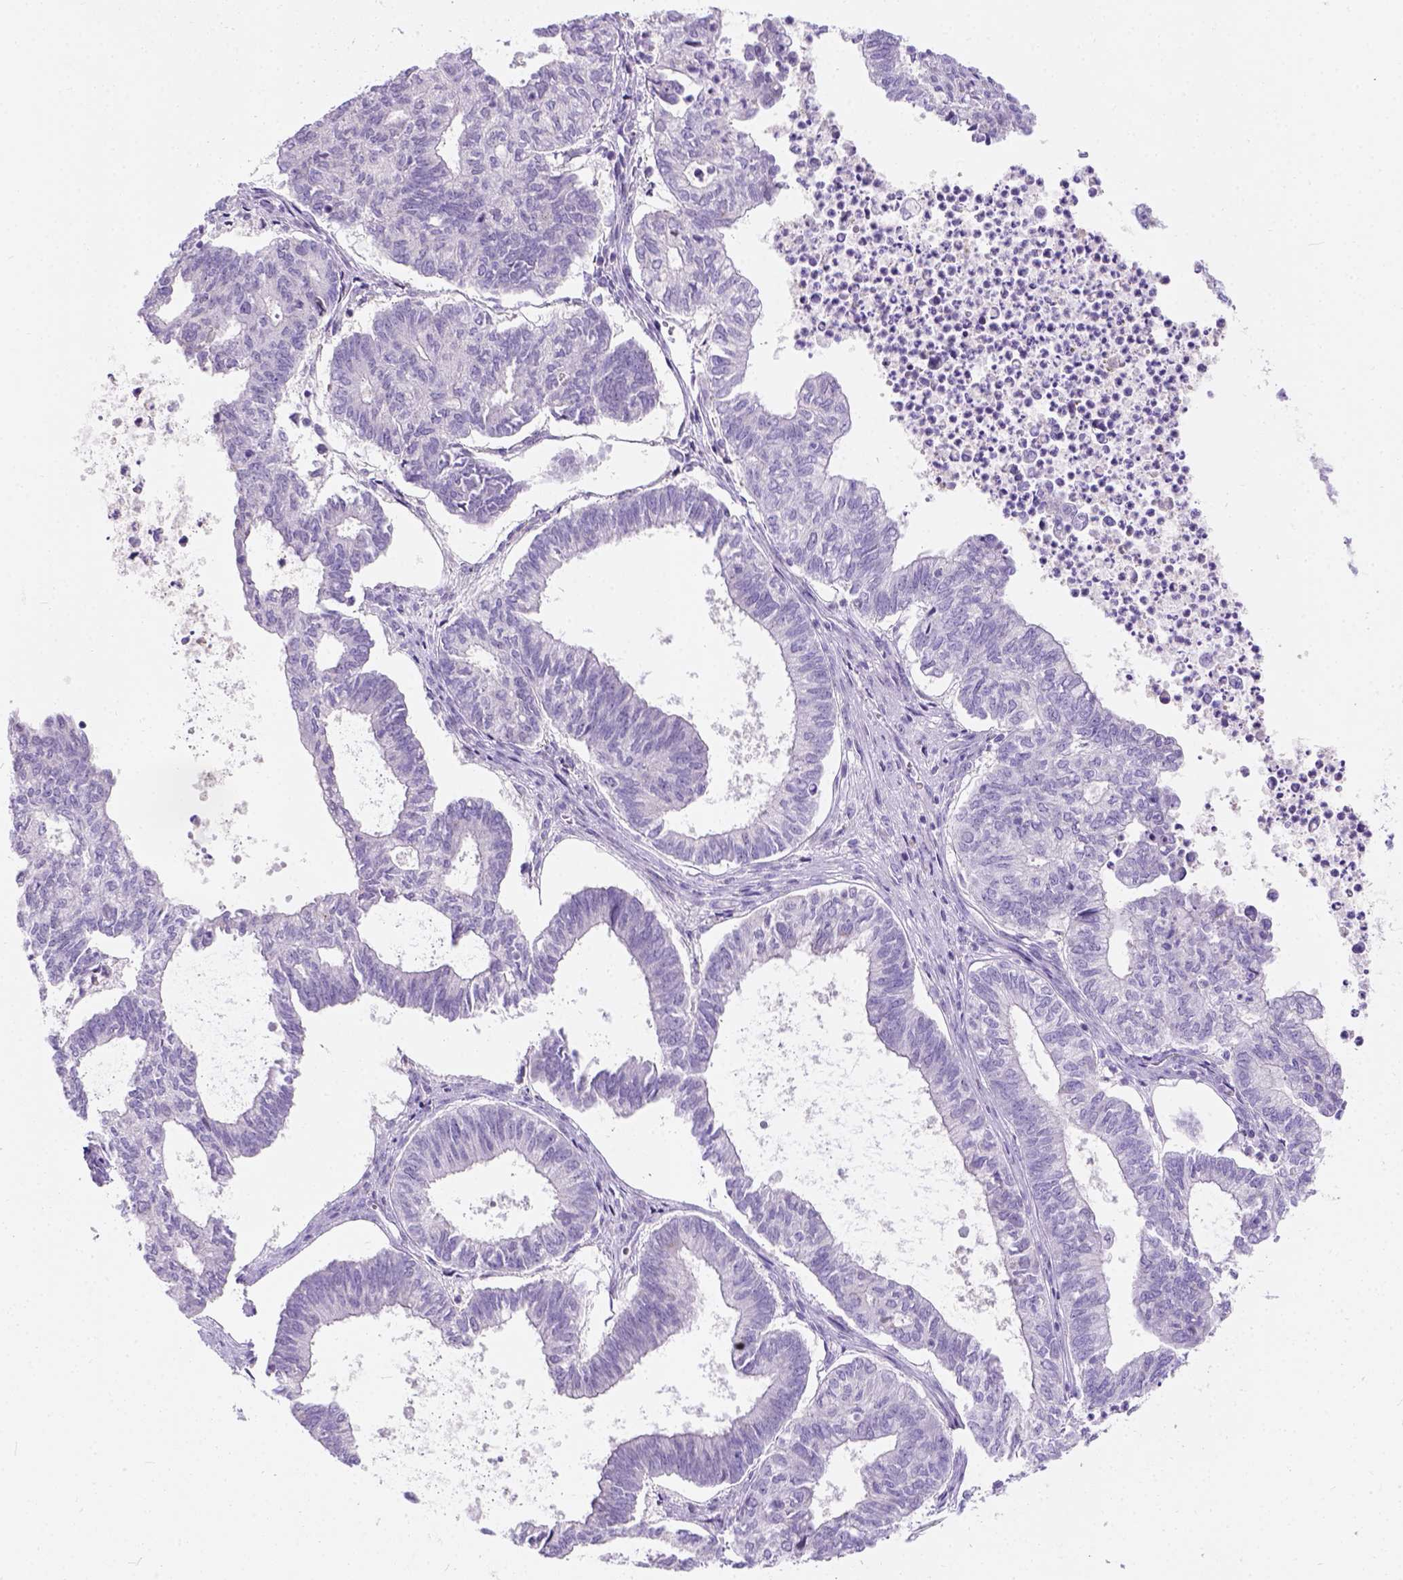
{"staining": {"intensity": "negative", "quantity": "none", "location": "none"}, "tissue": "ovarian cancer", "cell_type": "Tumor cells", "image_type": "cancer", "snomed": [{"axis": "morphology", "description": "Carcinoma, endometroid"}, {"axis": "topography", "description": "Ovary"}], "caption": "Ovarian cancer (endometroid carcinoma) was stained to show a protein in brown. There is no significant expression in tumor cells.", "gene": "PHF7", "patient": {"sex": "female", "age": 64}}